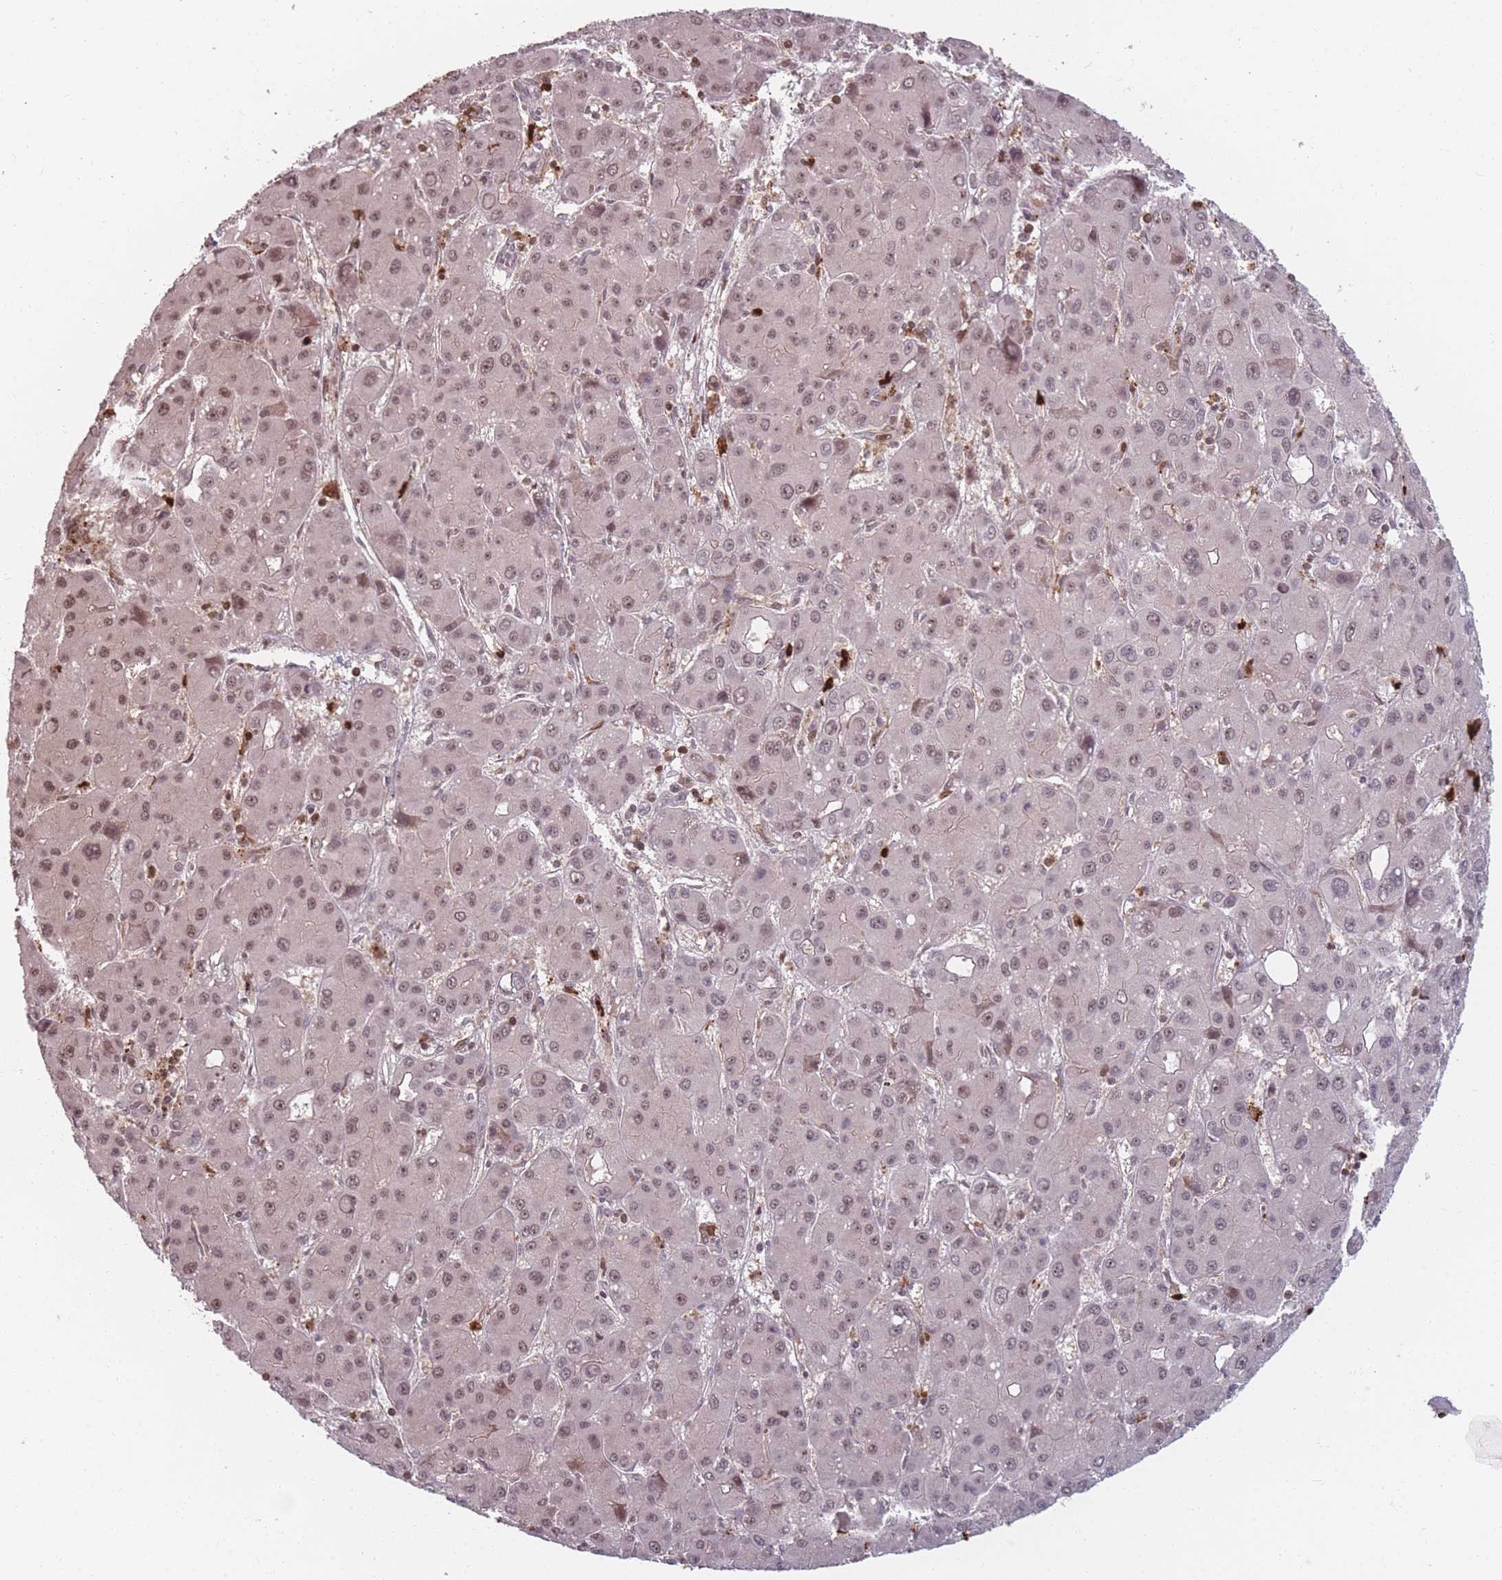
{"staining": {"intensity": "moderate", "quantity": ">75%", "location": "nuclear"}, "tissue": "liver cancer", "cell_type": "Tumor cells", "image_type": "cancer", "snomed": [{"axis": "morphology", "description": "Carcinoma, Hepatocellular, NOS"}, {"axis": "topography", "description": "Liver"}], "caption": "High-magnification brightfield microscopy of liver hepatocellular carcinoma stained with DAB (brown) and counterstained with hematoxylin (blue). tumor cells exhibit moderate nuclear positivity is appreciated in approximately>75% of cells. The staining was performed using DAB (3,3'-diaminobenzidine), with brown indicating positive protein expression. Nuclei are stained blue with hematoxylin.", "gene": "WDR55", "patient": {"sex": "male", "age": 55}}